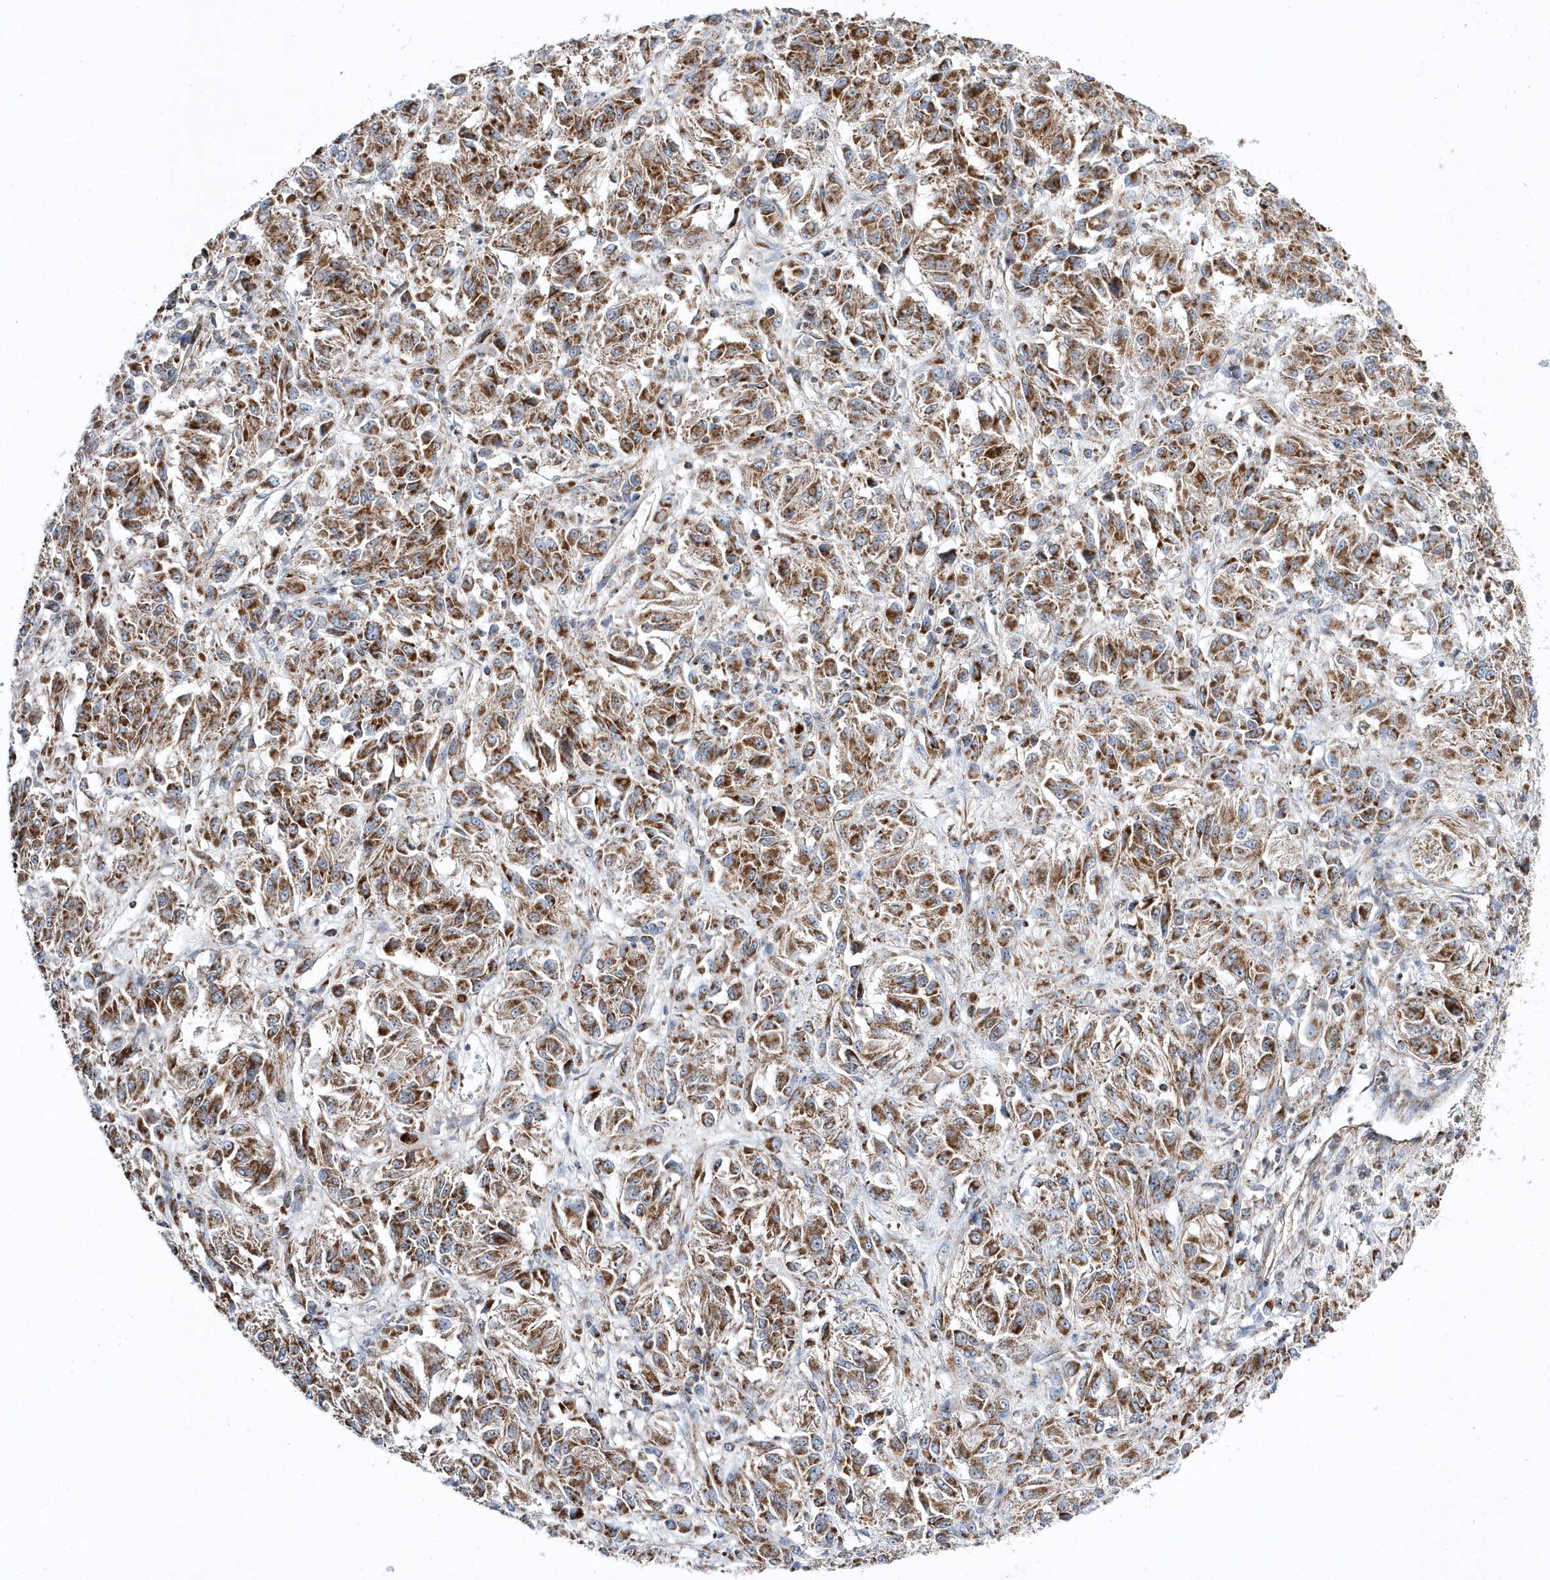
{"staining": {"intensity": "moderate", "quantity": ">75%", "location": "cytoplasmic/membranous"}, "tissue": "melanoma", "cell_type": "Tumor cells", "image_type": "cancer", "snomed": [{"axis": "morphology", "description": "Malignant melanoma, Metastatic site"}, {"axis": "topography", "description": "Lung"}], "caption": "Immunohistochemistry image of neoplastic tissue: human melanoma stained using immunohistochemistry demonstrates medium levels of moderate protein expression localized specifically in the cytoplasmic/membranous of tumor cells, appearing as a cytoplasmic/membranous brown color.", "gene": "OPA1", "patient": {"sex": "male", "age": 64}}